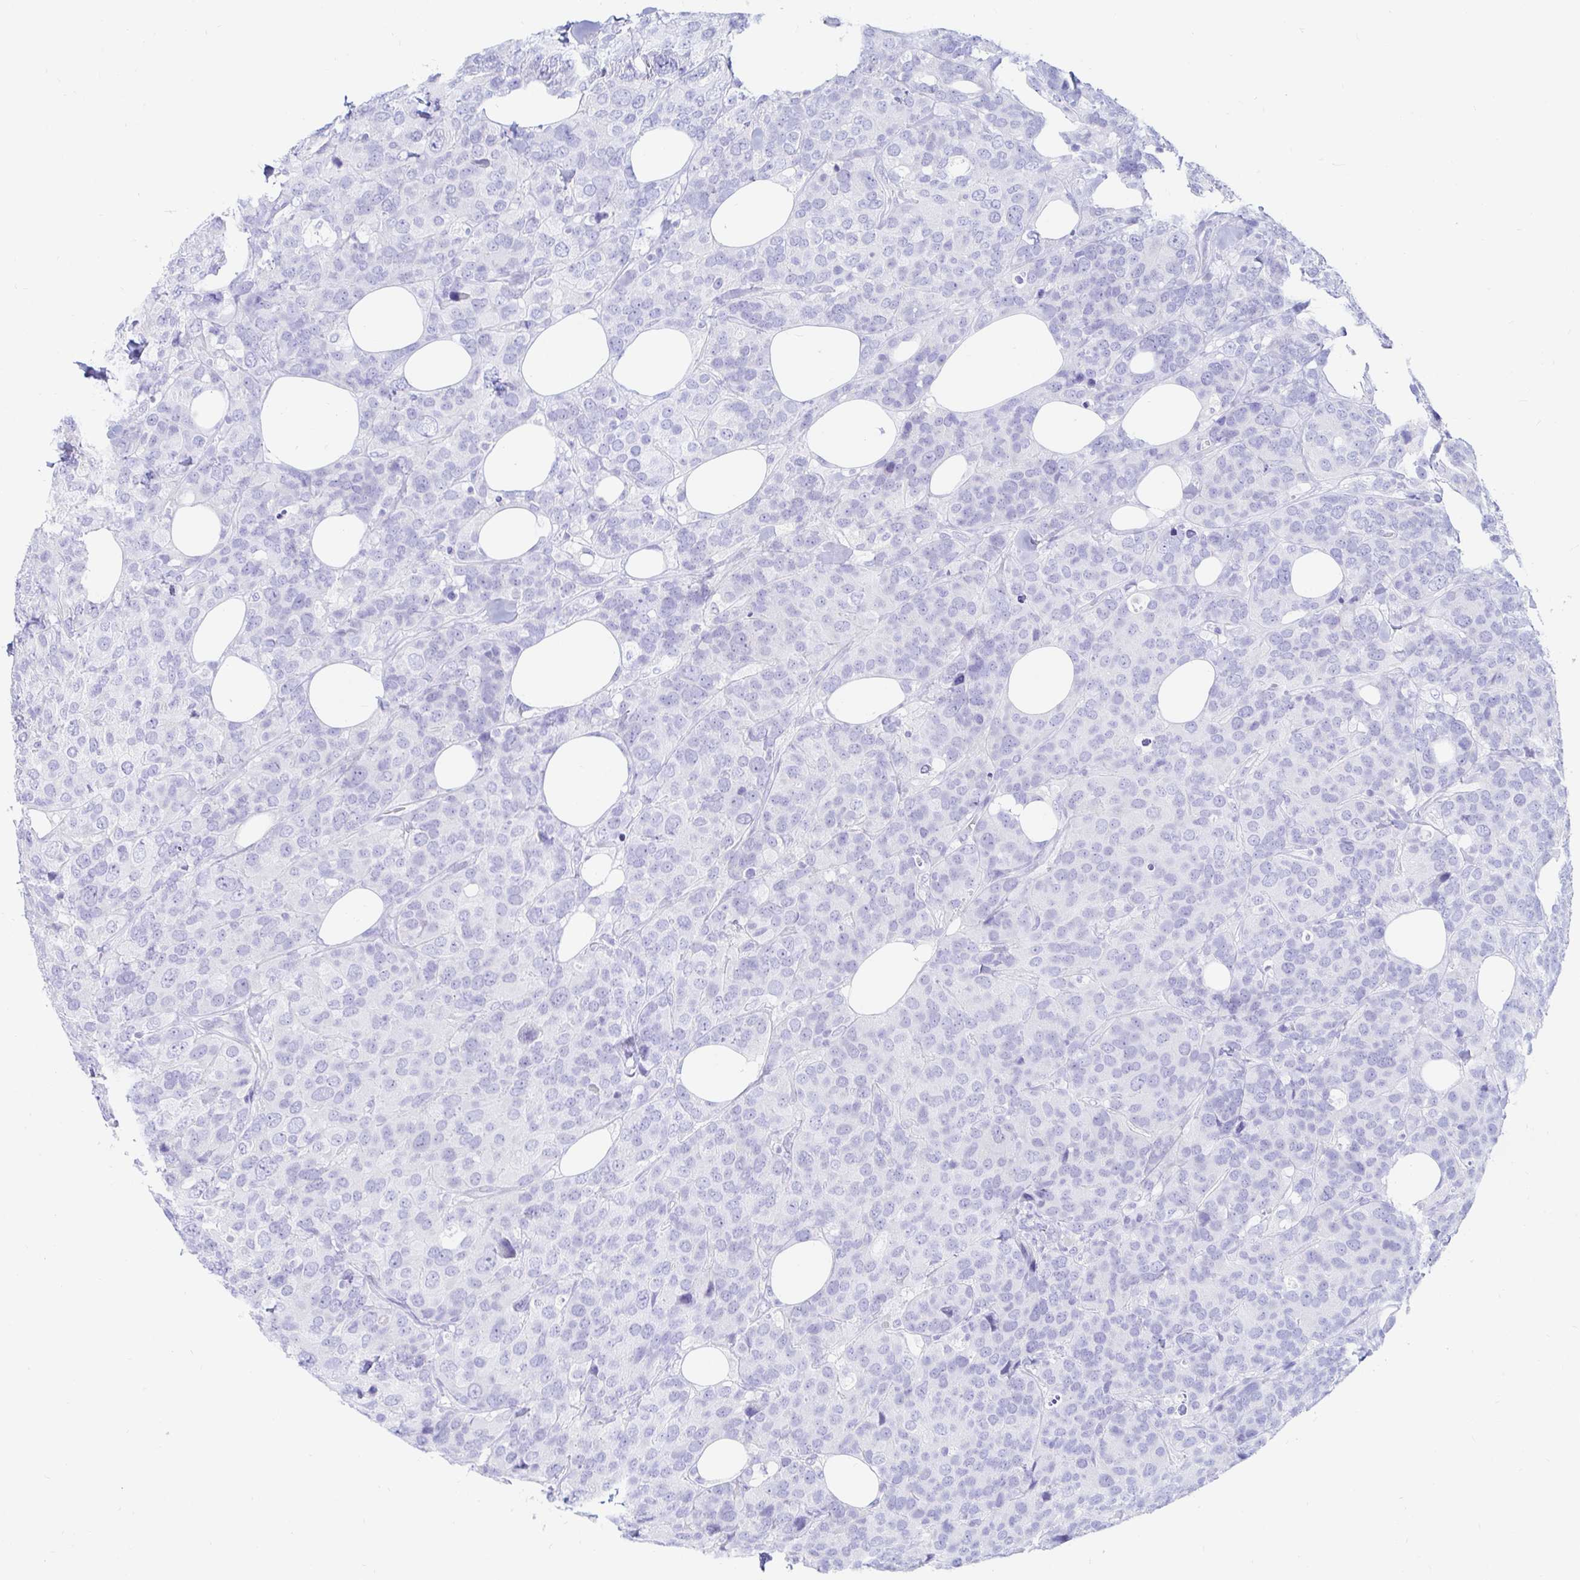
{"staining": {"intensity": "negative", "quantity": "none", "location": "none"}, "tissue": "breast cancer", "cell_type": "Tumor cells", "image_type": "cancer", "snomed": [{"axis": "morphology", "description": "Lobular carcinoma"}, {"axis": "topography", "description": "Breast"}], "caption": "Immunohistochemistry micrograph of neoplastic tissue: lobular carcinoma (breast) stained with DAB exhibits no significant protein positivity in tumor cells.", "gene": "NR2E1", "patient": {"sex": "female", "age": 59}}